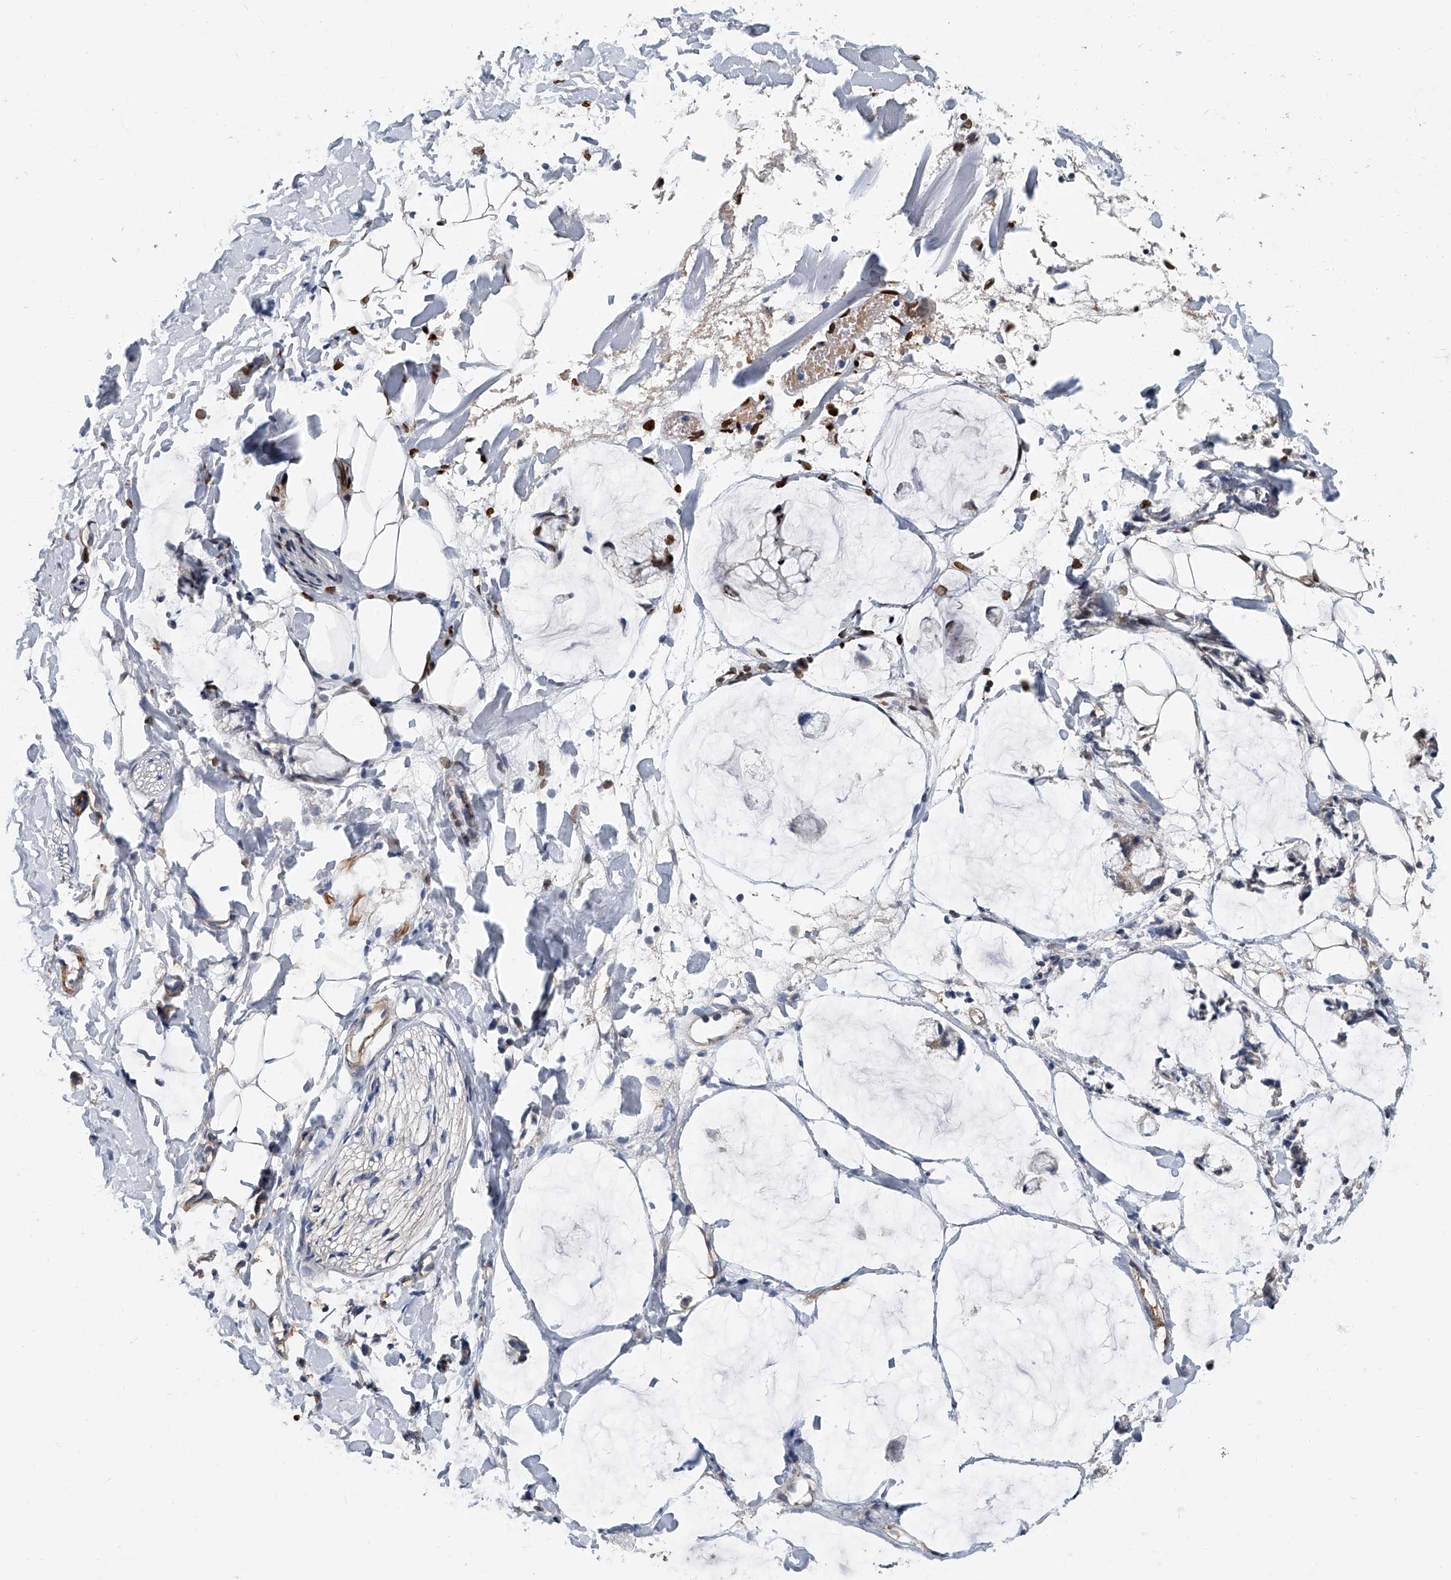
{"staining": {"intensity": "moderate", "quantity": ">75%", "location": "cytoplasmic/membranous"}, "tissue": "adipose tissue", "cell_type": "Adipocytes", "image_type": "normal", "snomed": [{"axis": "morphology", "description": "Normal tissue, NOS"}, {"axis": "morphology", "description": "Adenocarcinoma, NOS"}, {"axis": "topography", "description": "Colon"}, {"axis": "topography", "description": "Peripheral nerve tissue"}], "caption": "An IHC image of unremarkable tissue is shown. Protein staining in brown shows moderate cytoplasmic/membranous positivity in adipose tissue within adipocytes.", "gene": "CD200", "patient": {"sex": "male", "age": 14}}